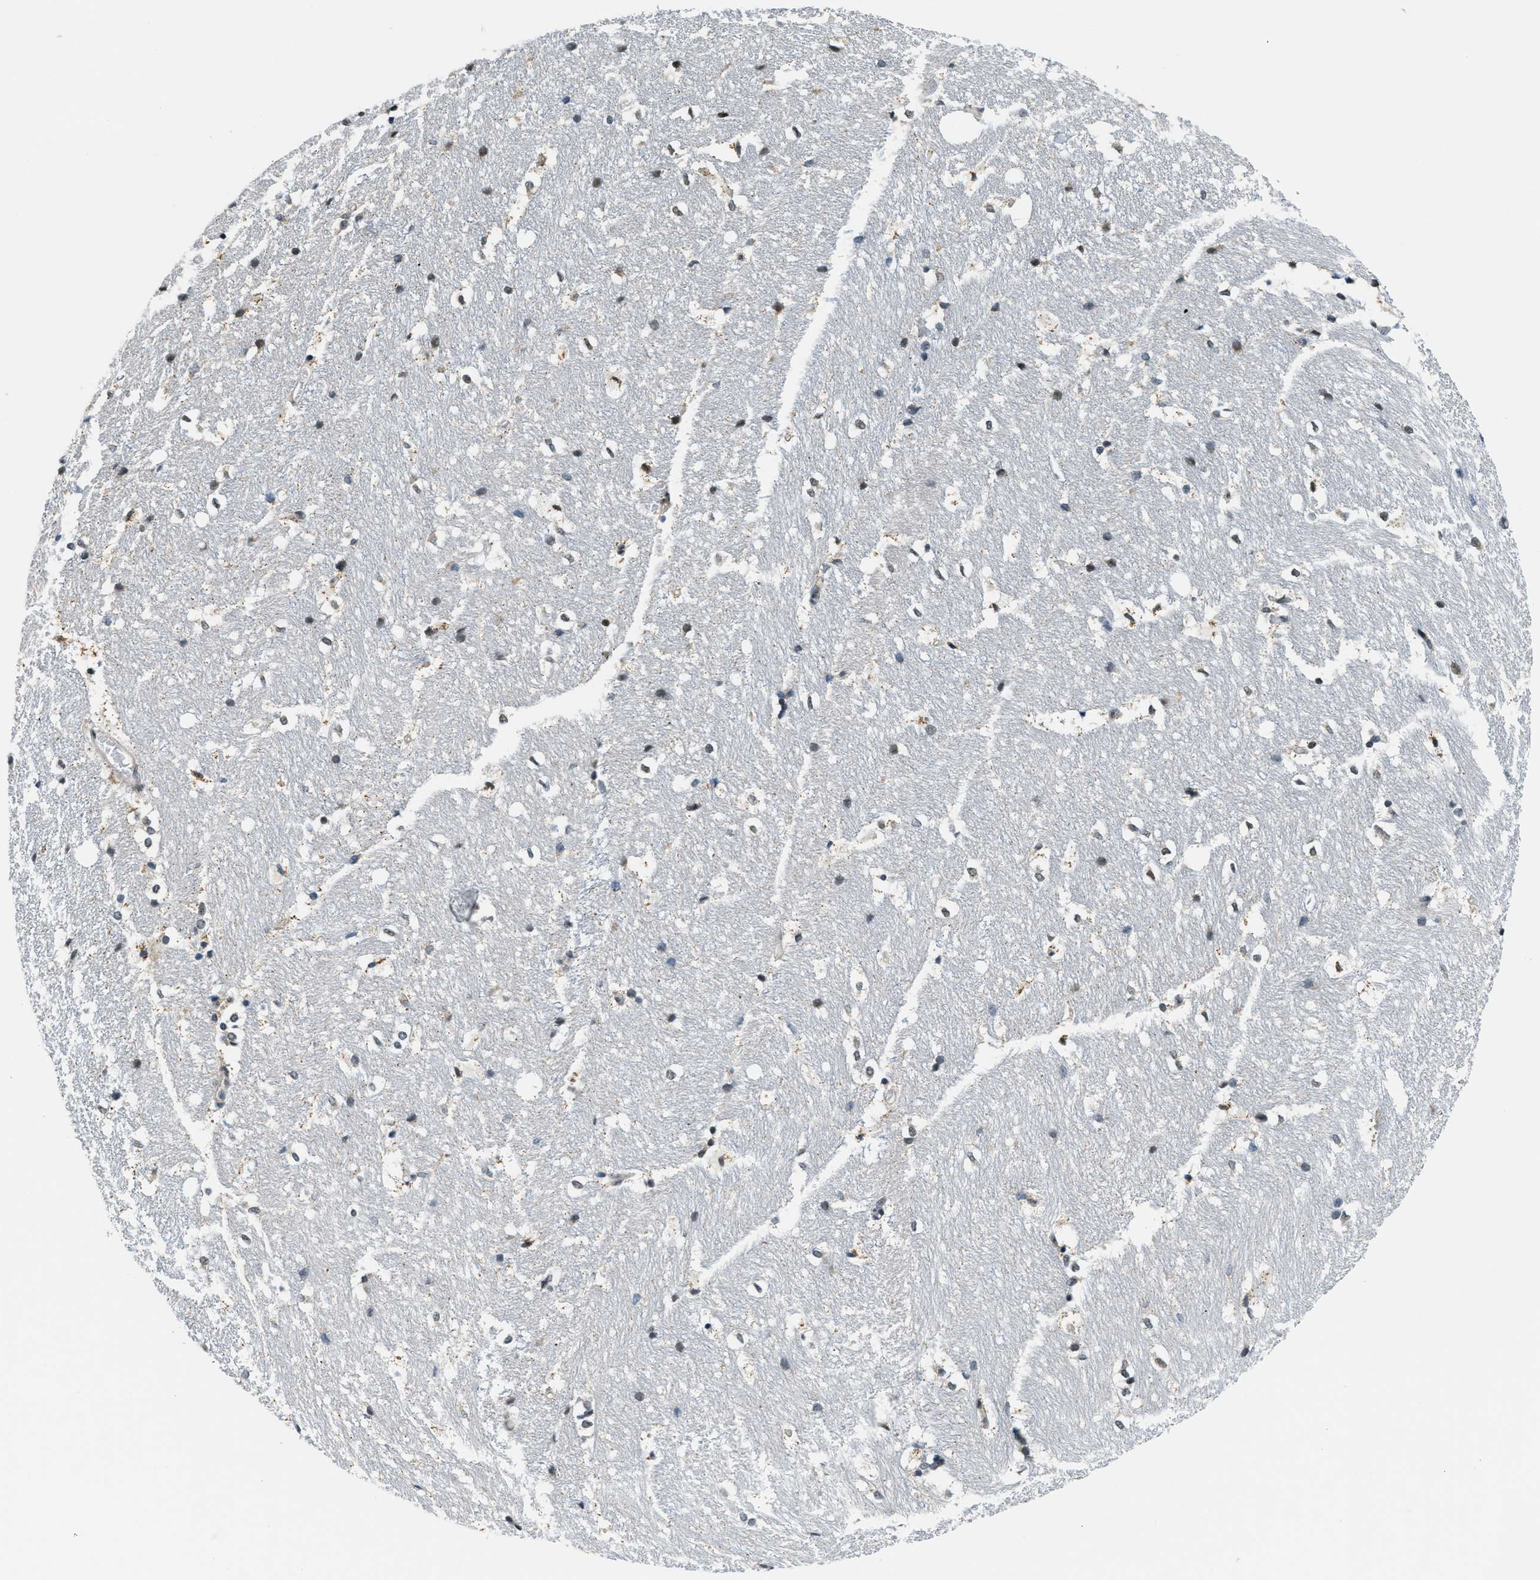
{"staining": {"intensity": "moderate", "quantity": "<25%", "location": "nuclear"}, "tissue": "hippocampus", "cell_type": "Glial cells", "image_type": "normal", "snomed": [{"axis": "morphology", "description": "Normal tissue, NOS"}, {"axis": "topography", "description": "Hippocampus"}], "caption": "High-power microscopy captured an immunohistochemistry (IHC) image of normal hippocampus, revealing moderate nuclear positivity in approximately <25% of glial cells.", "gene": "RAB11FIP1", "patient": {"sex": "female", "age": 19}}